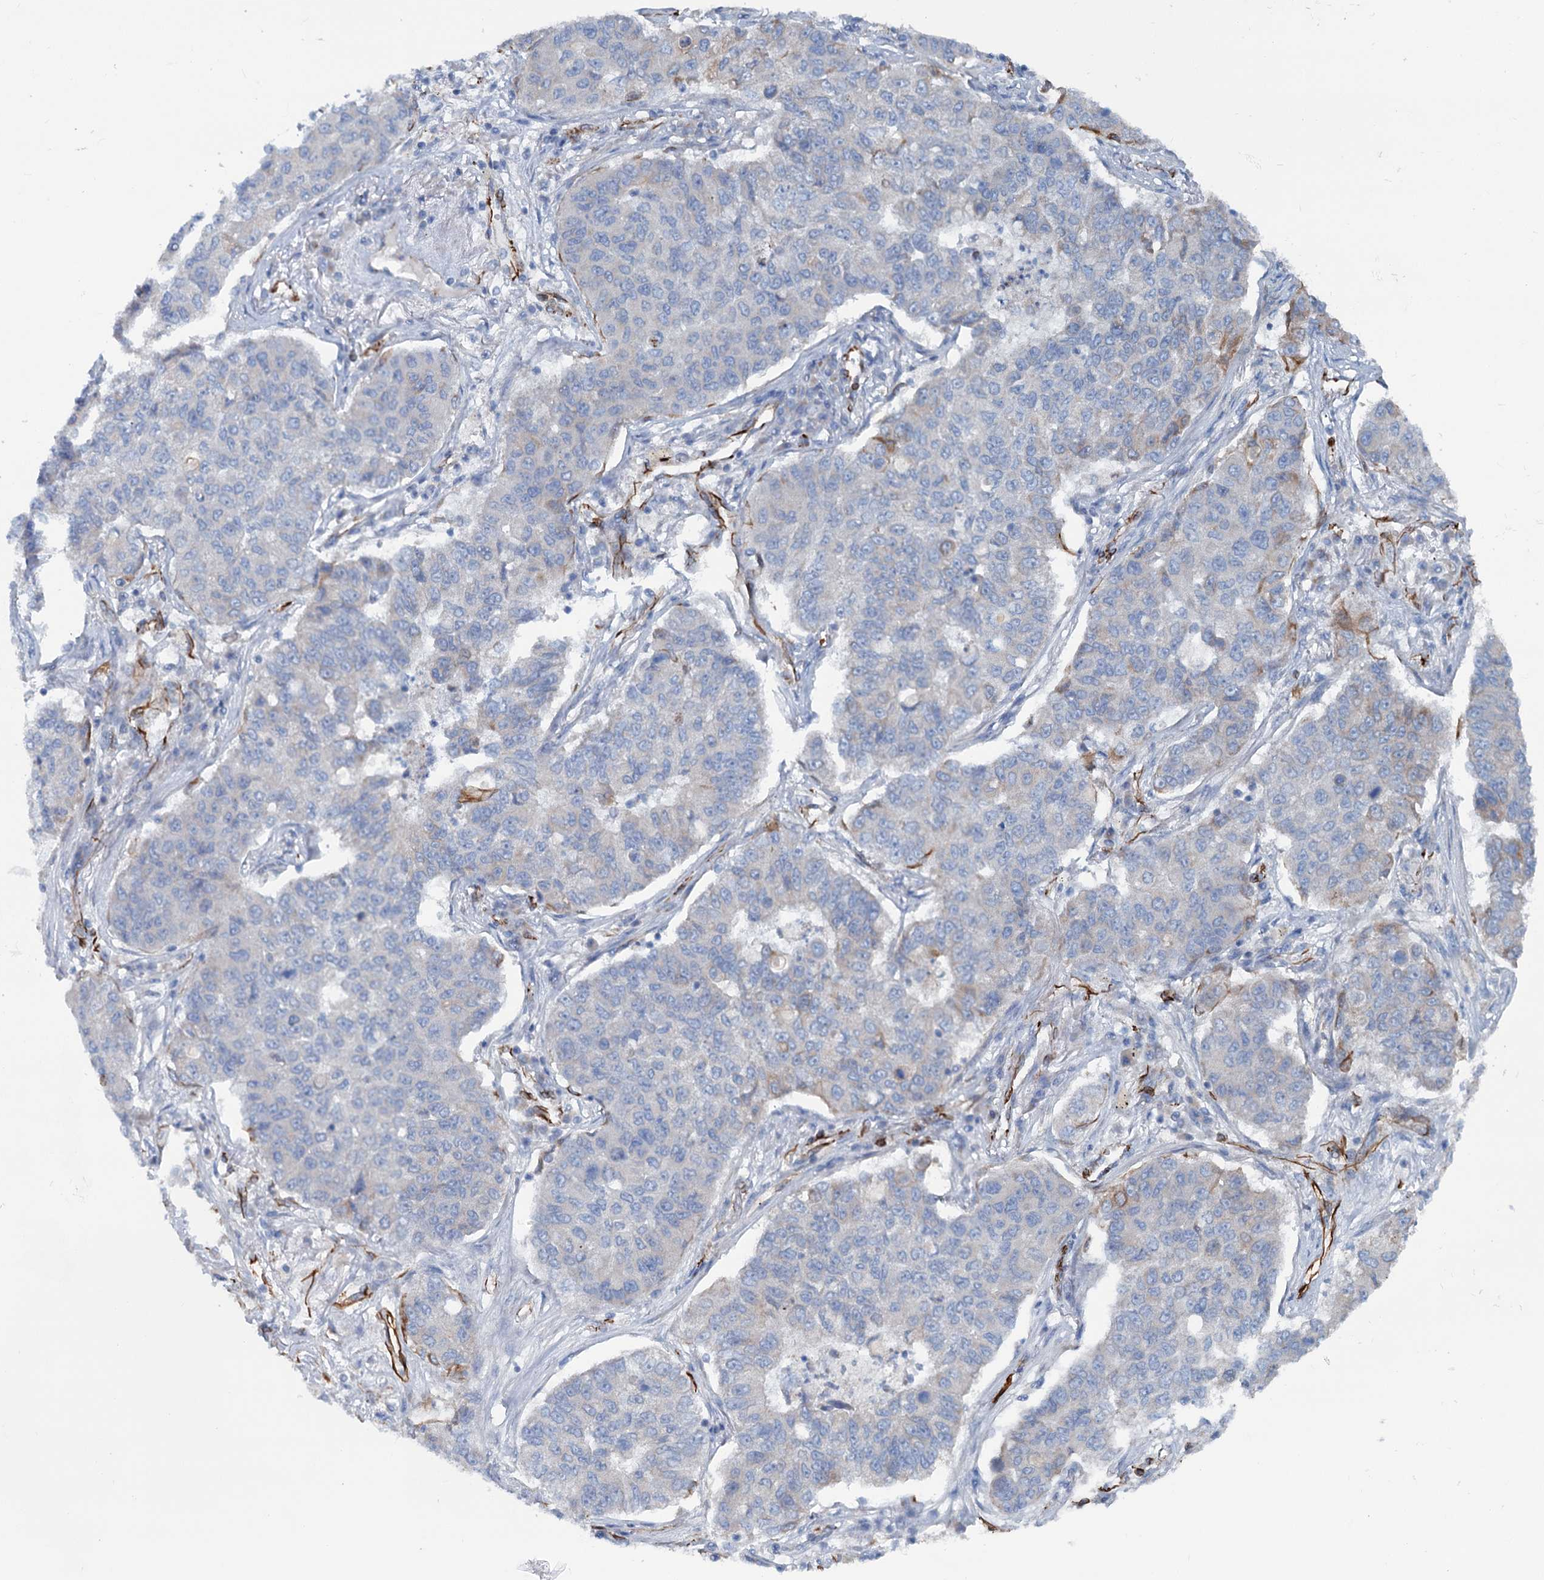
{"staining": {"intensity": "negative", "quantity": "none", "location": "none"}, "tissue": "lung cancer", "cell_type": "Tumor cells", "image_type": "cancer", "snomed": [{"axis": "morphology", "description": "Squamous cell carcinoma, NOS"}, {"axis": "topography", "description": "Lung"}], "caption": "Tumor cells show no significant protein expression in lung squamous cell carcinoma.", "gene": "CALCOCO1", "patient": {"sex": "male", "age": 74}}